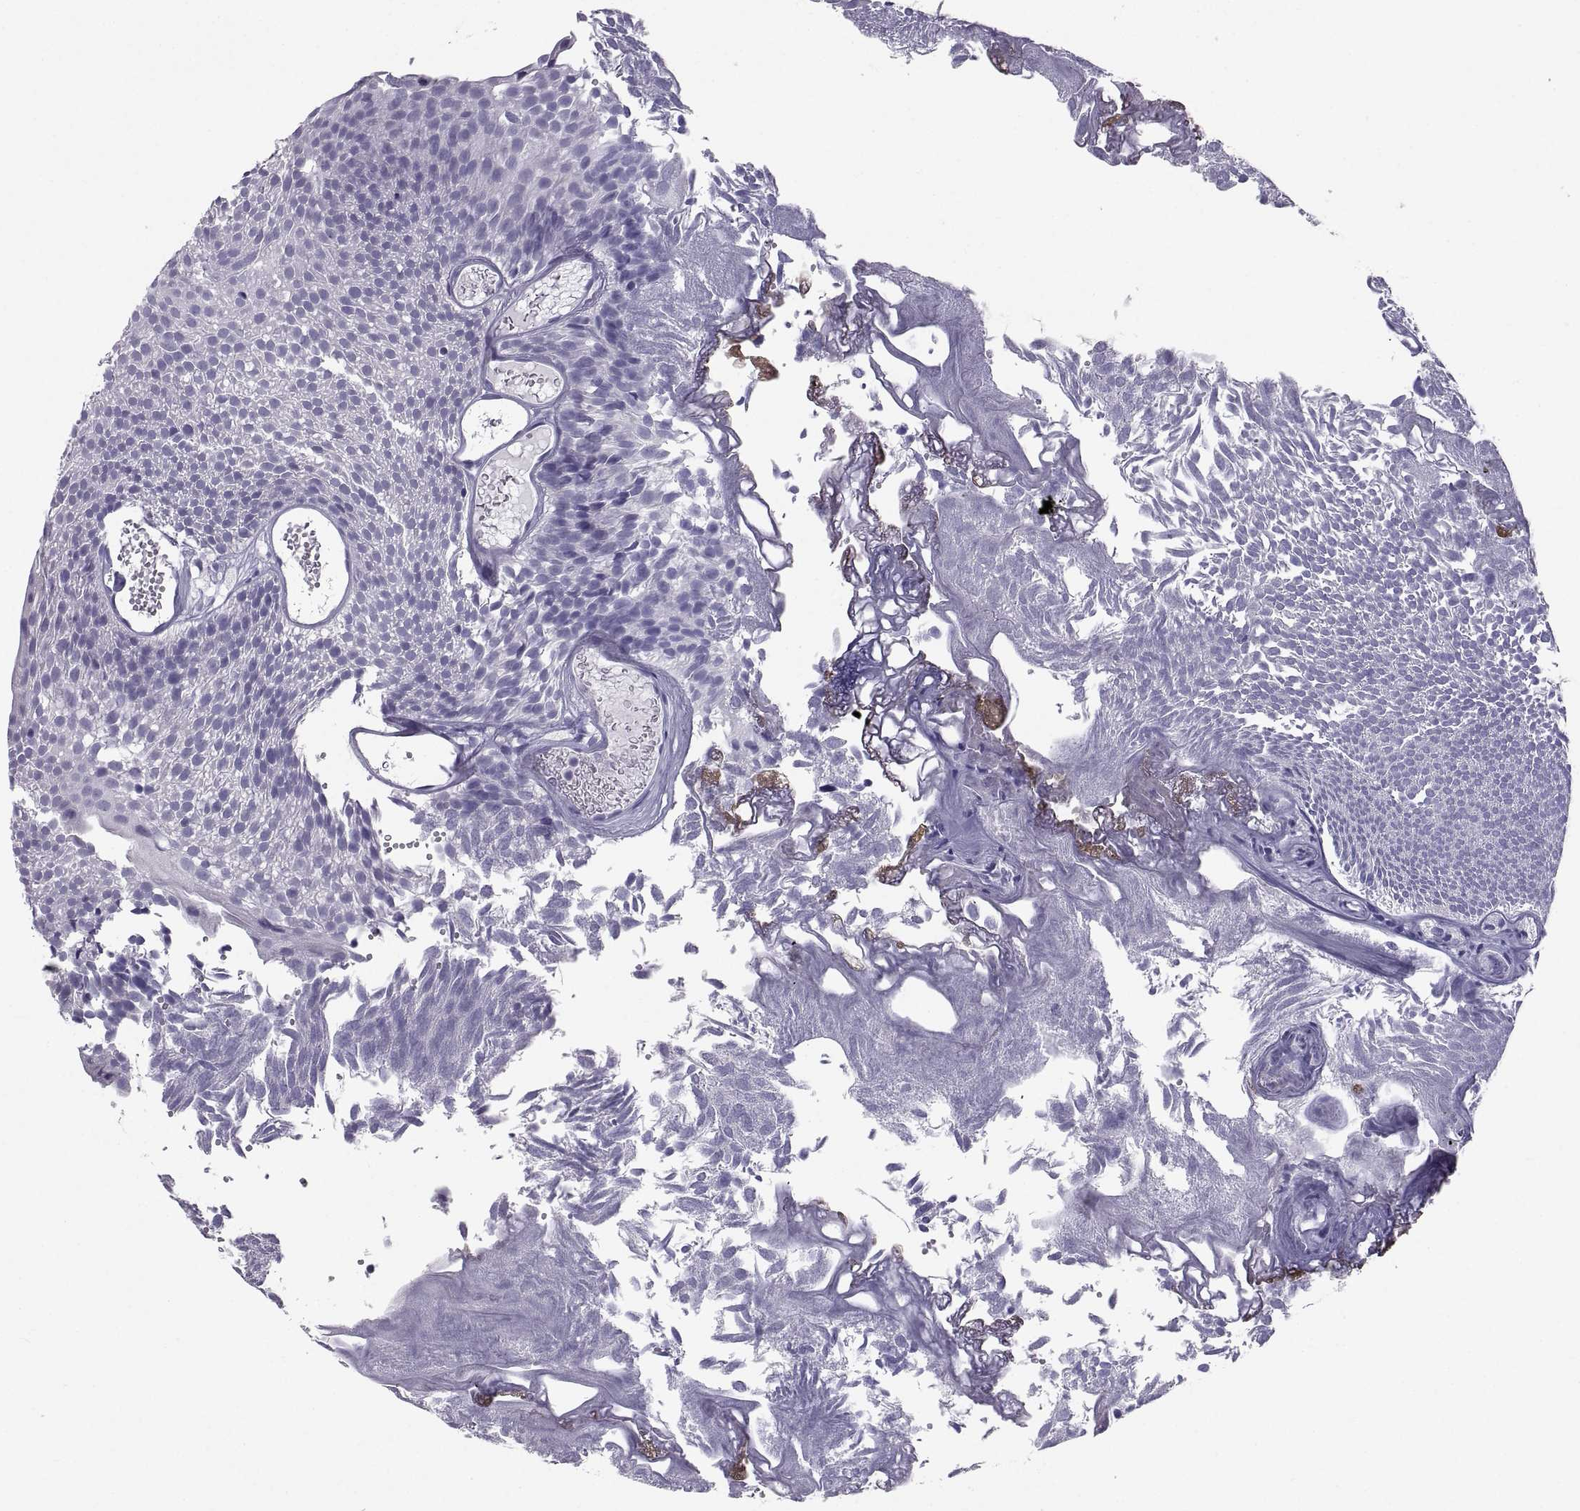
{"staining": {"intensity": "negative", "quantity": "none", "location": "none"}, "tissue": "urothelial cancer", "cell_type": "Tumor cells", "image_type": "cancer", "snomed": [{"axis": "morphology", "description": "Urothelial carcinoma, Low grade"}, {"axis": "topography", "description": "Urinary bladder"}], "caption": "Urothelial carcinoma (low-grade) was stained to show a protein in brown. There is no significant expression in tumor cells.", "gene": "PCSK1N", "patient": {"sex": "male", "age": 52}}